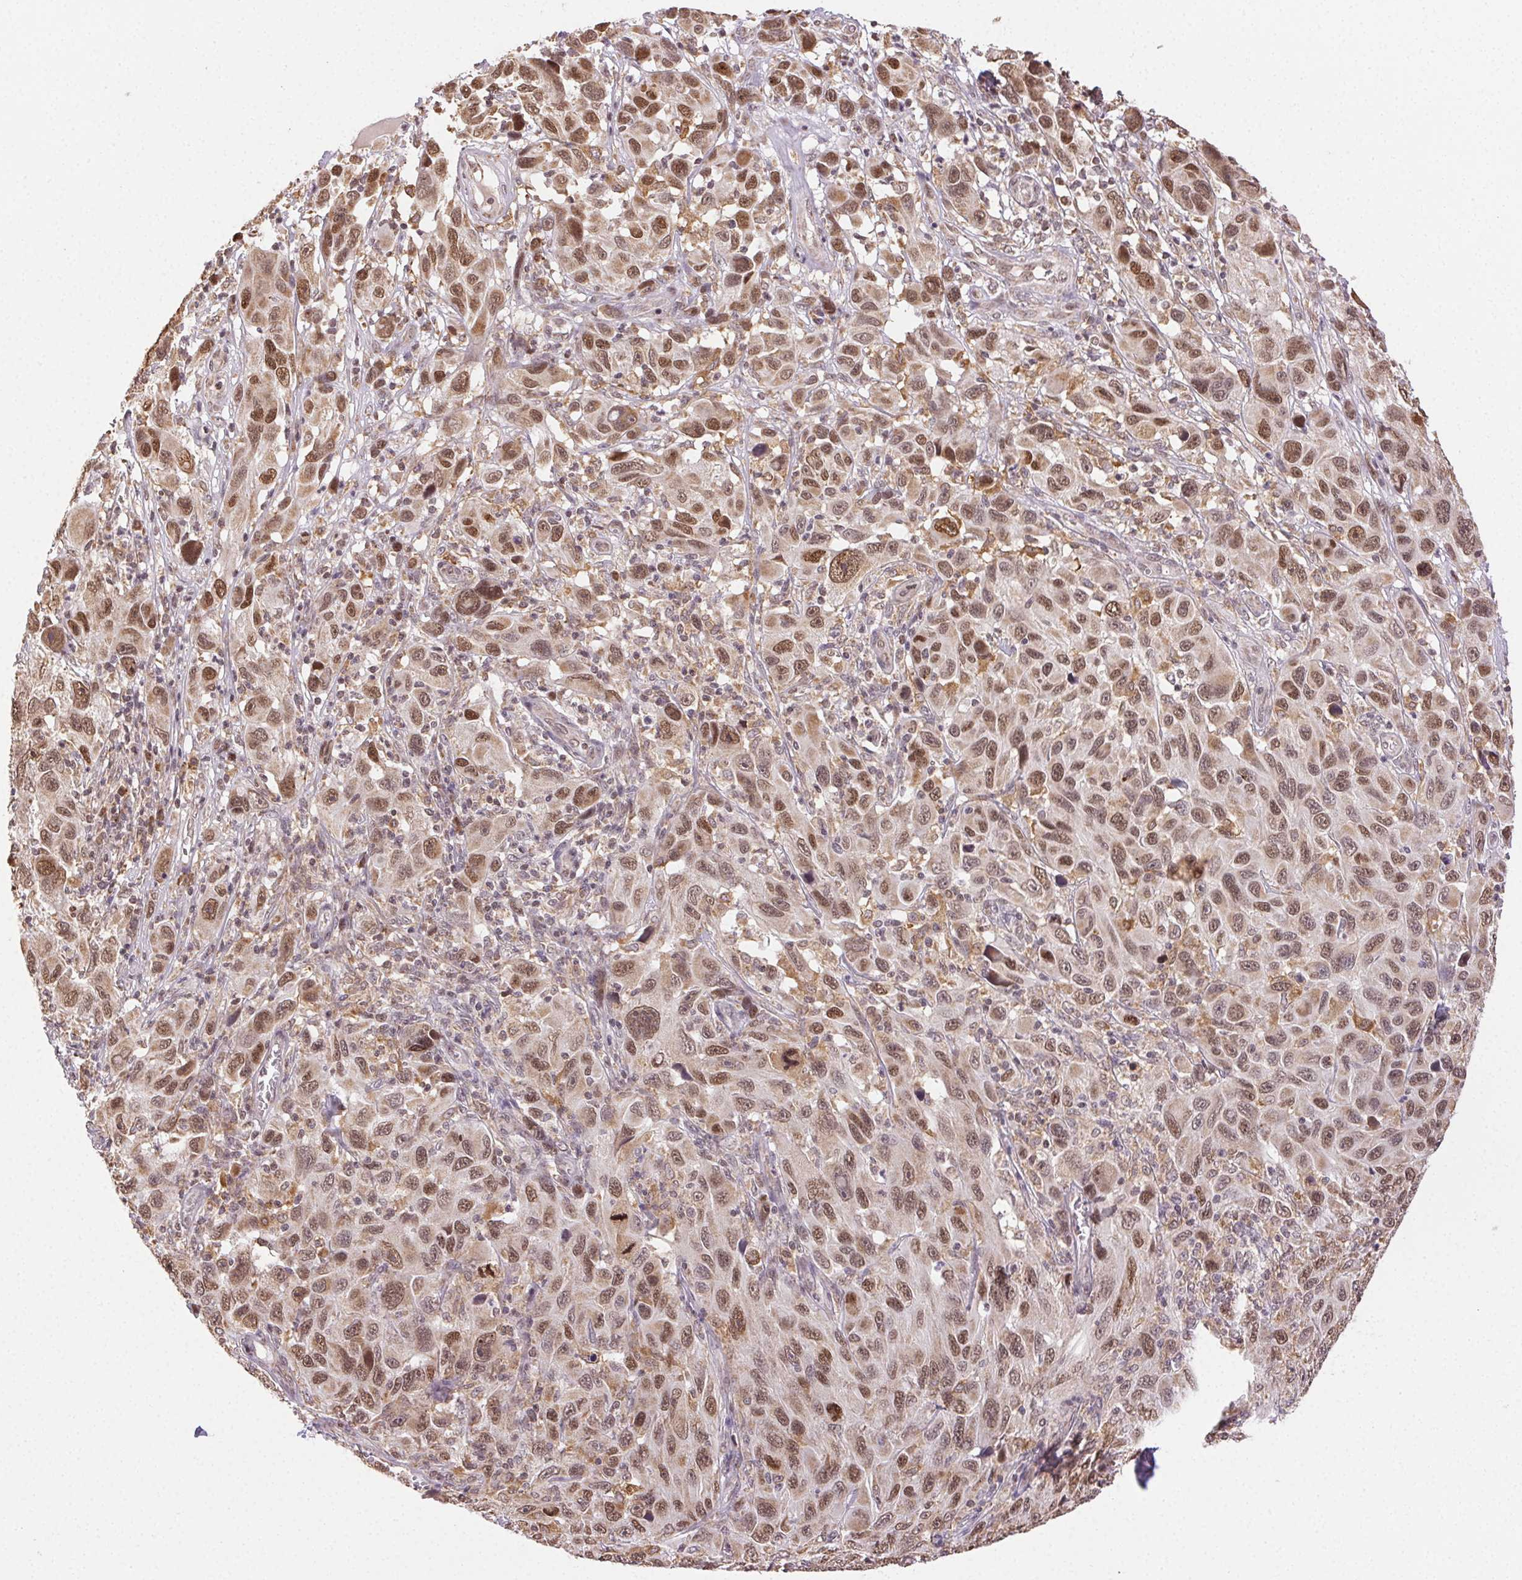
{"staining": {"intensity": "moderate", "quantity": ">75%", "location": "nuclear"}, "tissue": "melanoma", "cell_type": "Tumor cells", "image_type": "cancer", "snomed": [{"axis": "morphology", "description": "Malignant melanoma, NOS"}, {"axis": "topography", "description": "Skin"}], "caption": "The immunohistochemical stain labels moderate nuclear staining in tumor cells of malignant melanoma tissue.", "gene": "PIWIL4", "patient": {"sex": "male", "age": 53}}